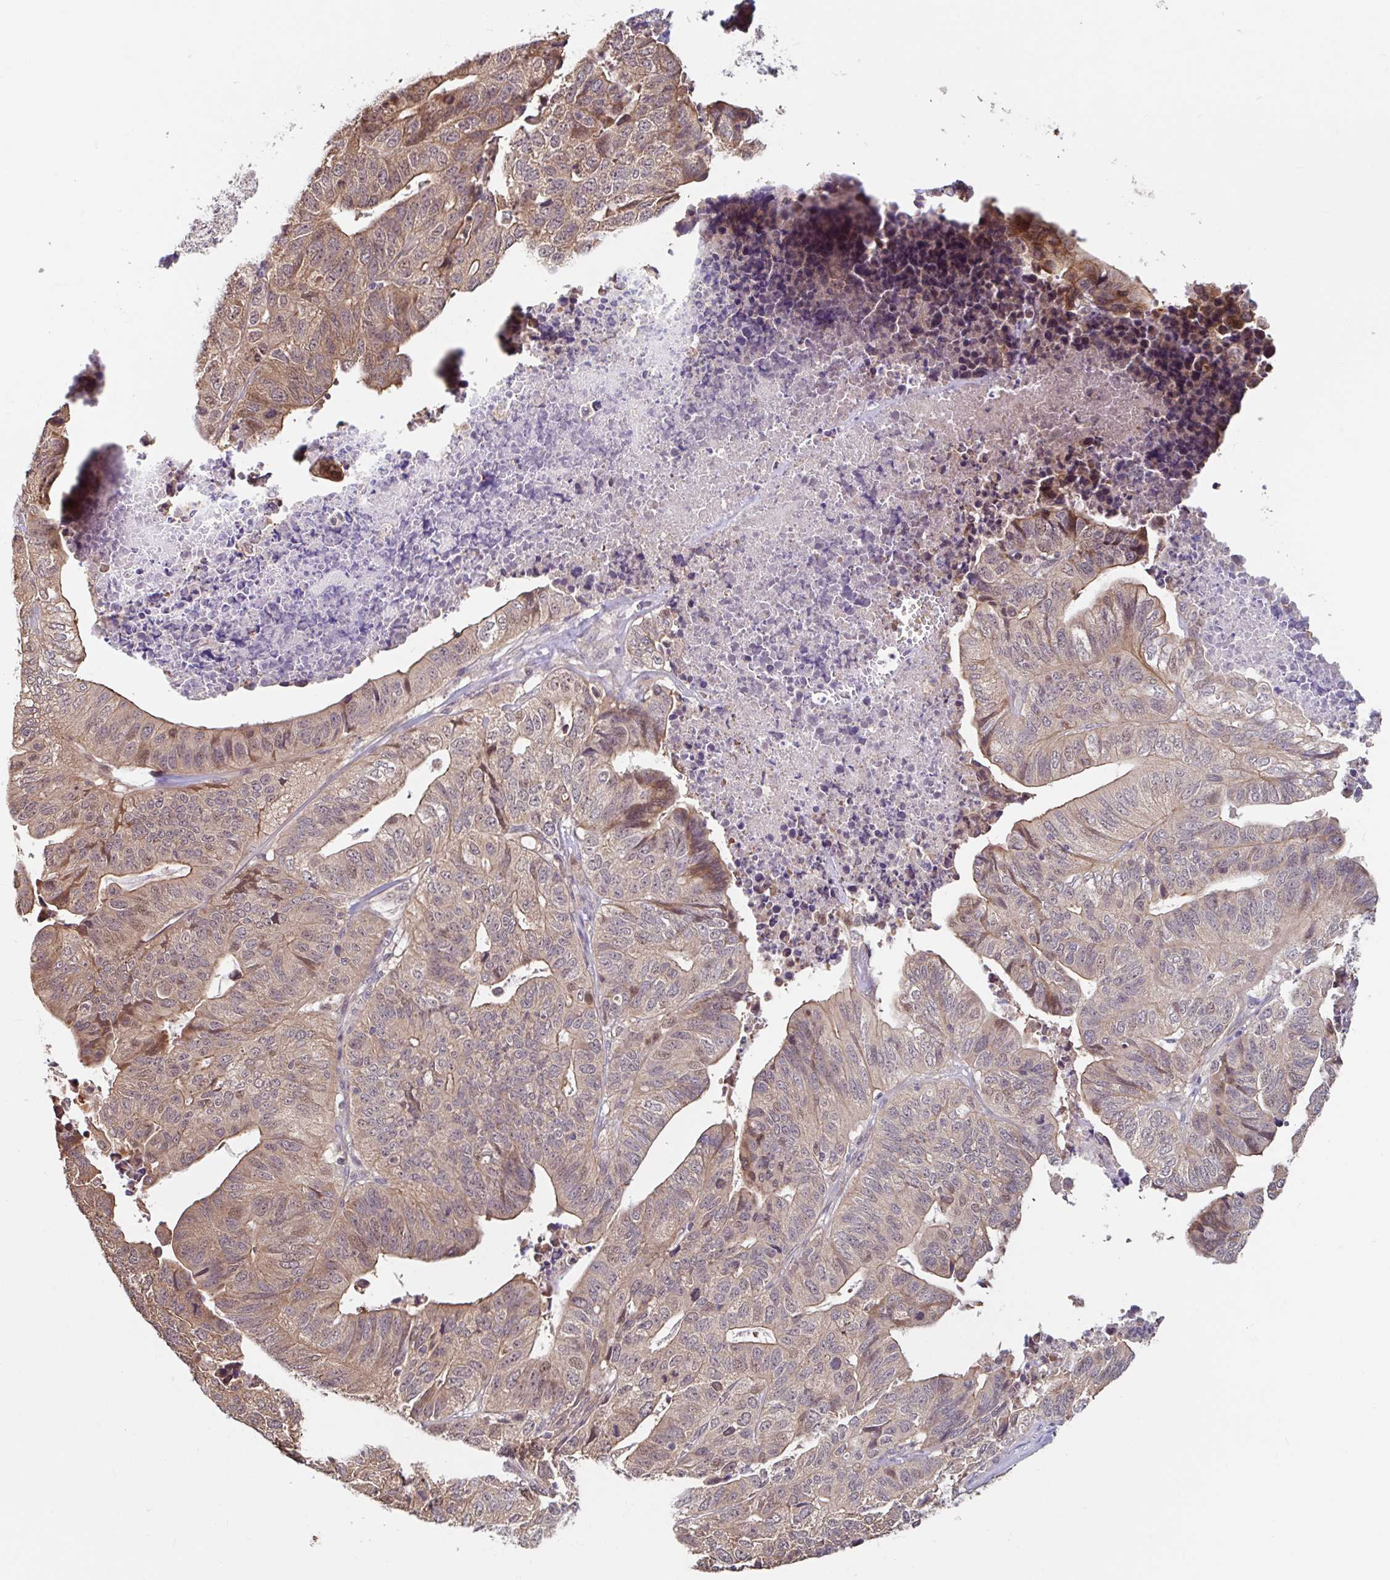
{"staining": {"intensity": "moderate", "quantity": "25%-75%", "location": "cytoplasmic/membranous"}, "tissue": "stomach cancer", "cell_type": "Tumor cells", "image_type": "cancer", "snomed": [{"axis": "morphology", "description": "Adenocarcinoma, NOS"}, {"axis": "topography", "description": "Stomach, upper"}], "caption": "Protein expression analysis of stomach adenocarcinoma demonstrates moderate cytoplasmic/membranous staining in approximately 25%-75% of tumor cells.", "gene": "STYXL1", "patient": {"sex": "female", "age": 67}}